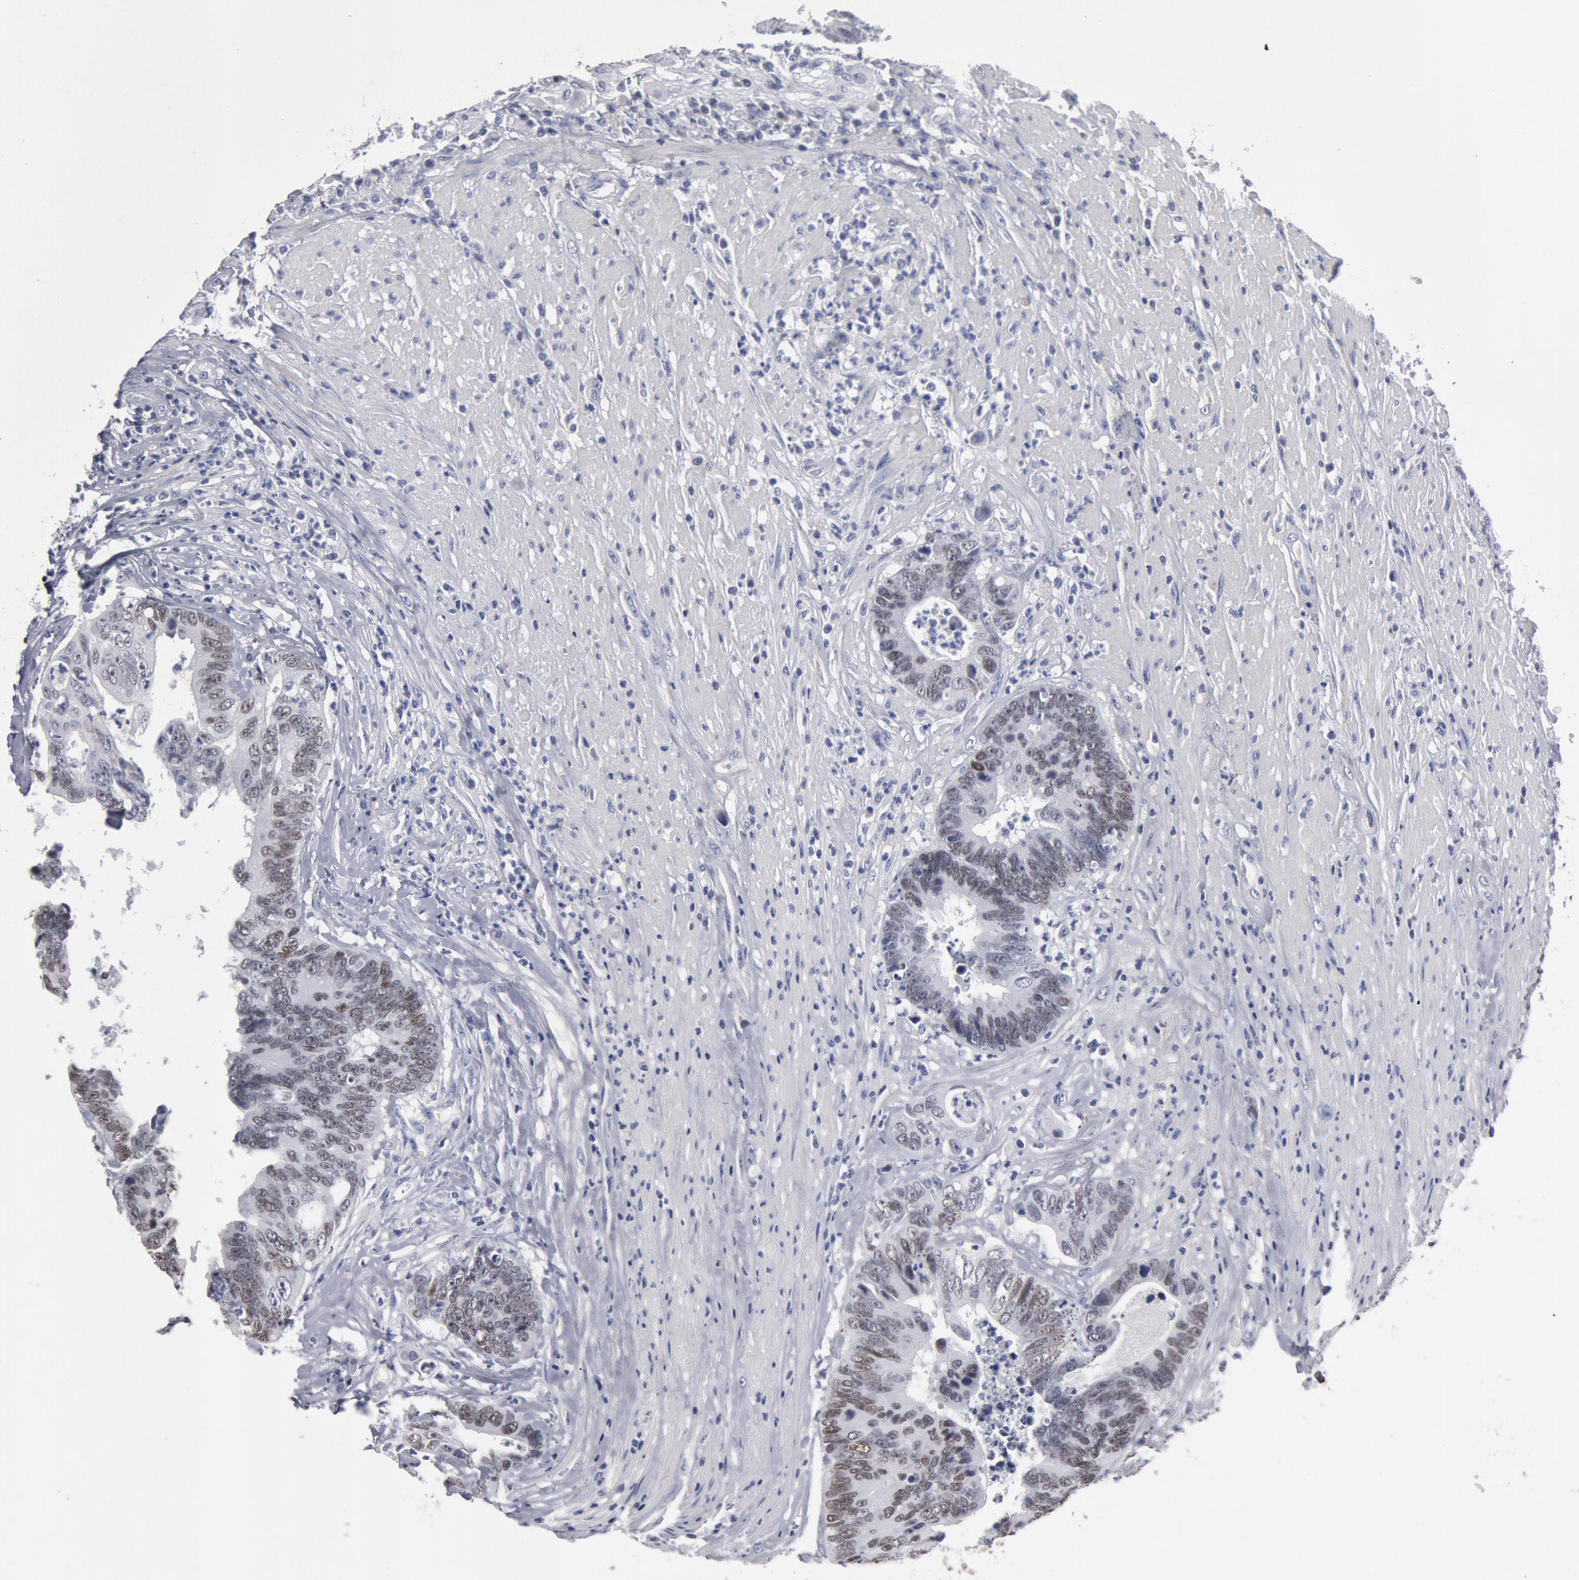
{"staining": {"intensity": "weak", "quantity": "<25%", "location": "nuclear"}, "tissue": "colorectal cancer", "cell_type": "Tumor cells", "image_type": "cancer", "snomed": [{"axis": "morphology", "description": "Adenocarcinoma, NOS"}, {"axis": "topography", "description": "Rectum"}], "caption": "IHC image of adenocarcinoma (colorectal) stained for a protein (brown), which reveals no expression in tumor cells.", "gene": "FOXA2", "patient": {"sex": "female", "age": 65}}